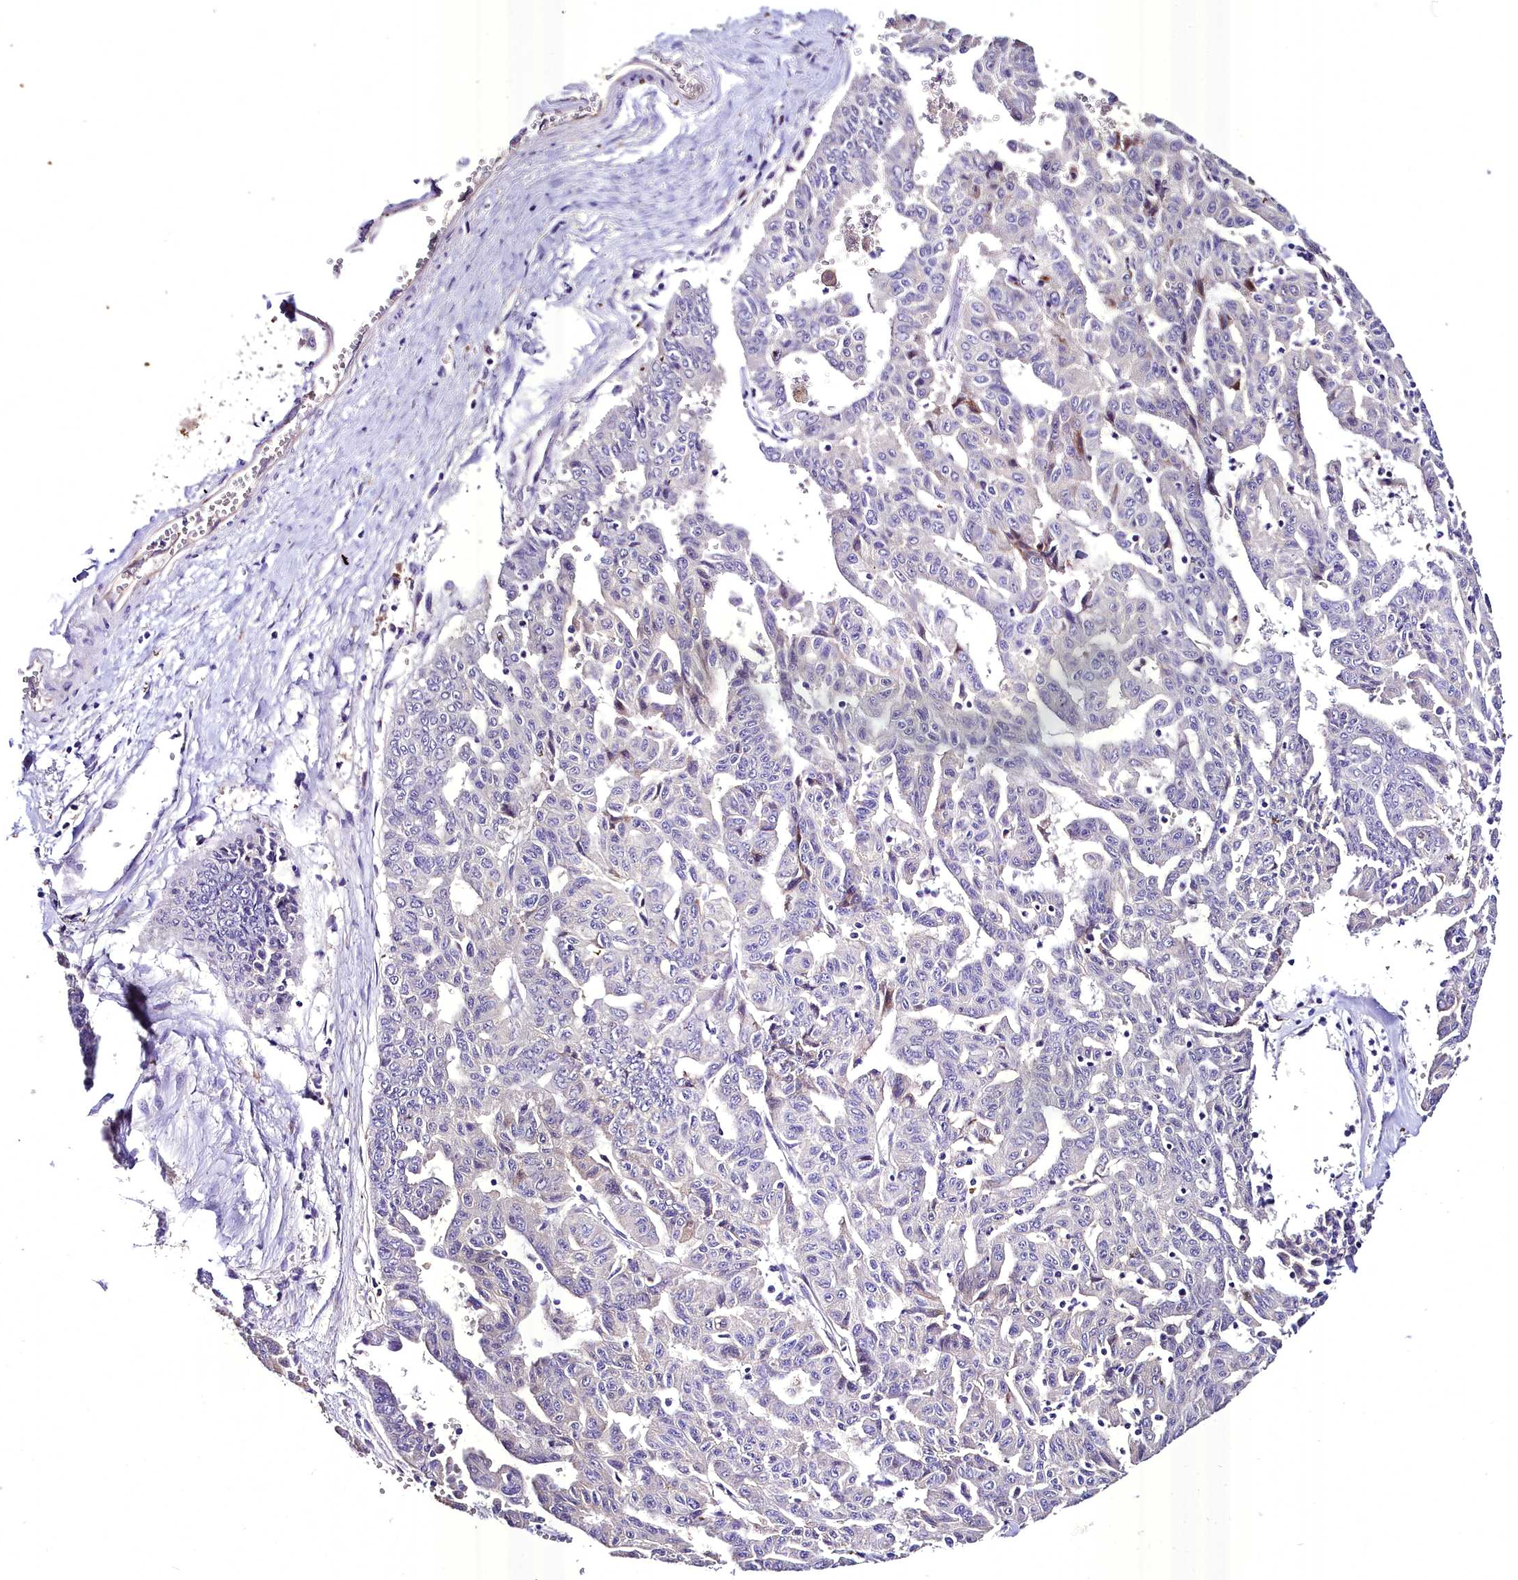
{"staining": {"intensity": "negative", "quantity": "none", "location": "none"}, "tissue": "liver cancer", "cell_type": "Tumor cells", "image_type": "cancer", "snomed": [{"axis": "morphology", "description": "Cholangiocarcinoma"}, {"axis": "topography", "description": "Liver"}], "caption": "Tumor cells show no significant protein staining in liver cancer.", "gene": "MS4A18", "patient": {"sex": "female", "age": 77}}